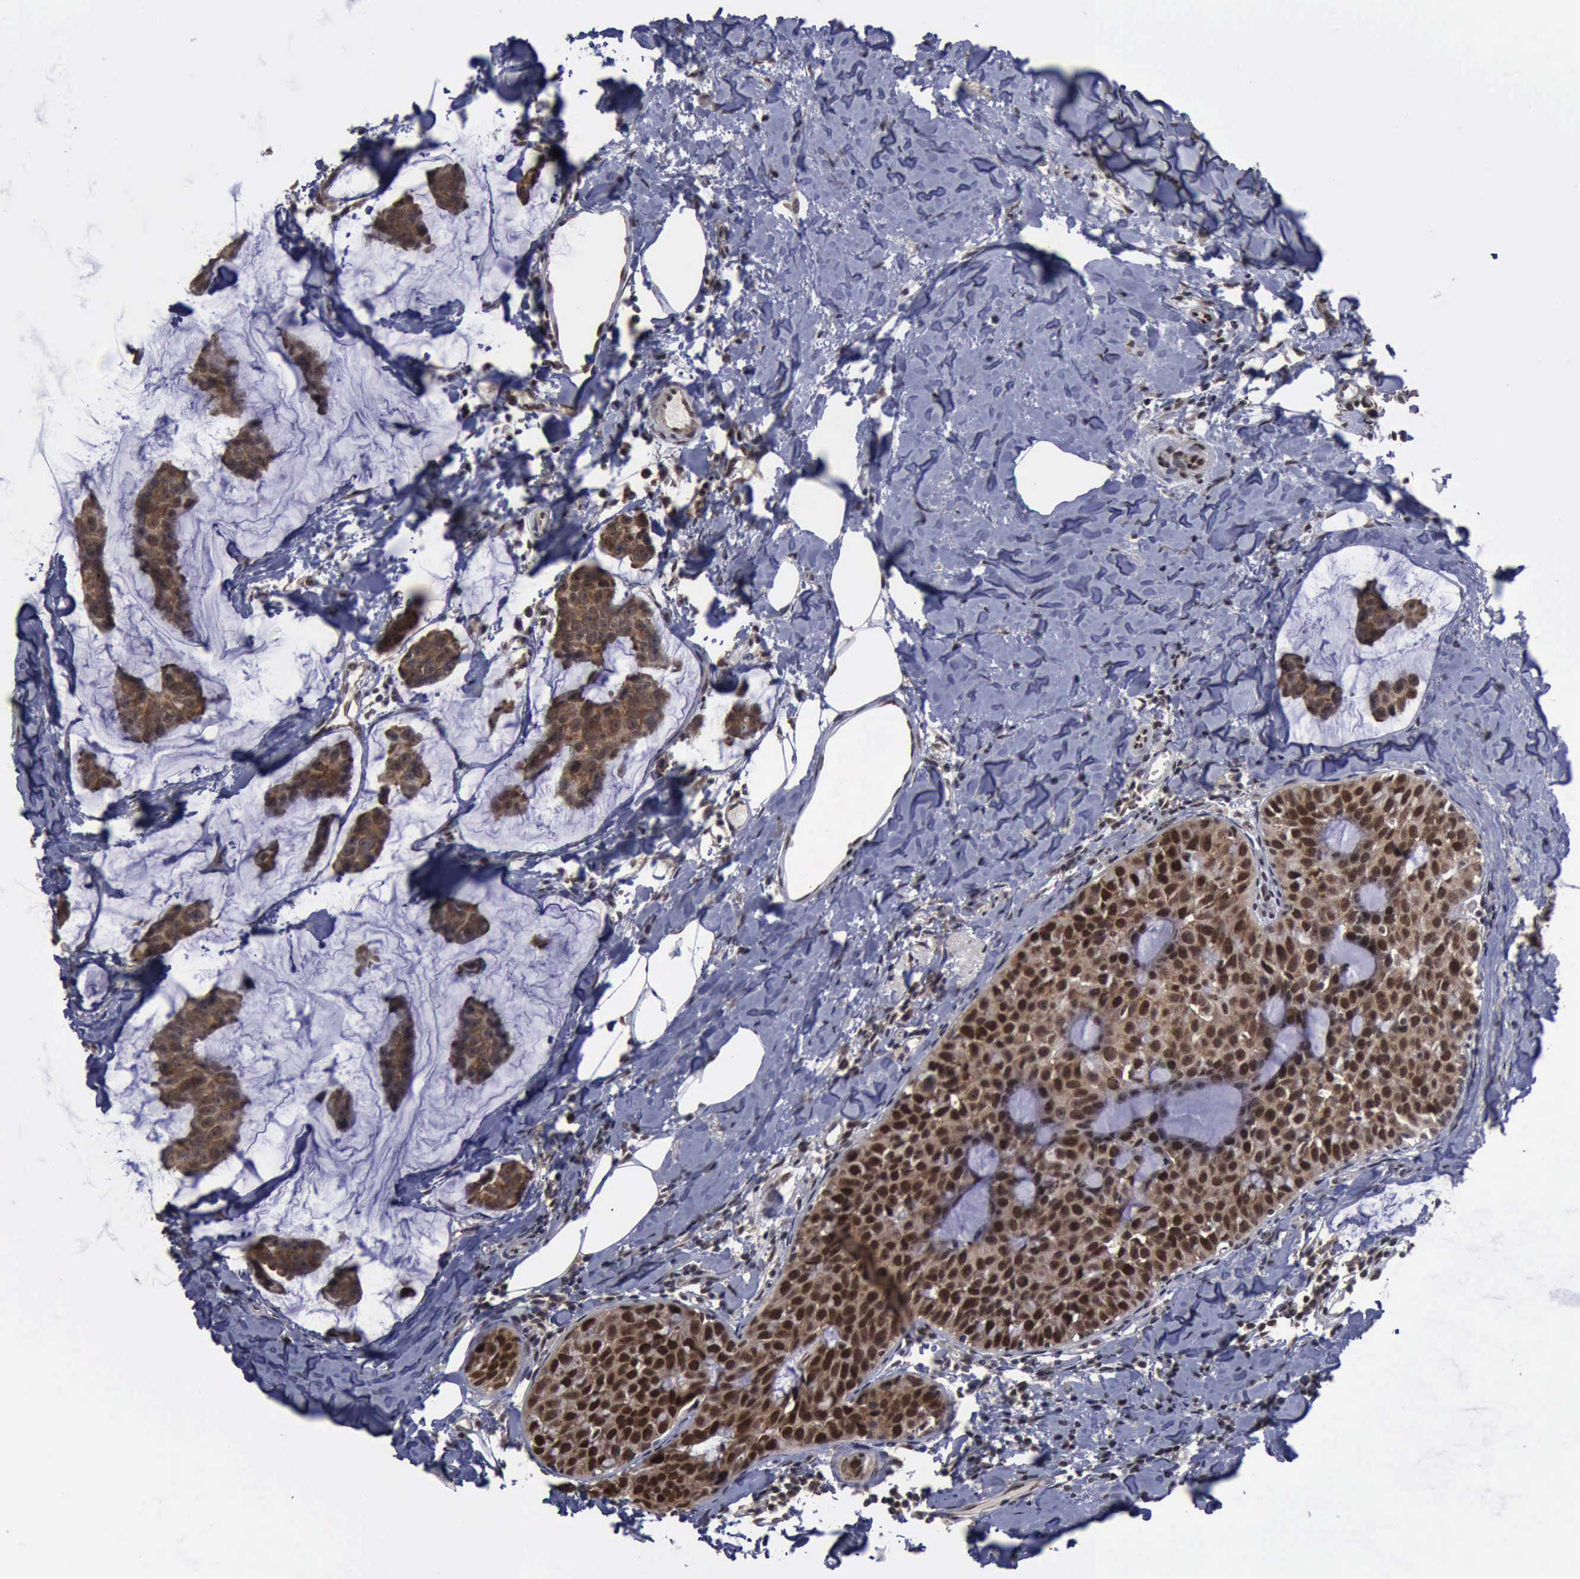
{"staining": {"intensity": "moderate", "quantity": ">75%", "location": "cytoplasmic/membranous,nuclear"}, "tissue": "breast cancer", "cell_type": "Tumor cells", "image_type": "cancer", "snomed": [{"axis": "morphology", "description": "Normal tissue, NOS"}, {"axis": "morphology", "description": "Duct carcinoma"}, {"axis": "topography", "description": "Breast"}], "caption": "Breast infiltrating ductal carcinoma stained with a protein marker demonstrates moderate staining in tumor cells.", "gene": "RTCB", "patient": {"sex": "female", "age": 50}}